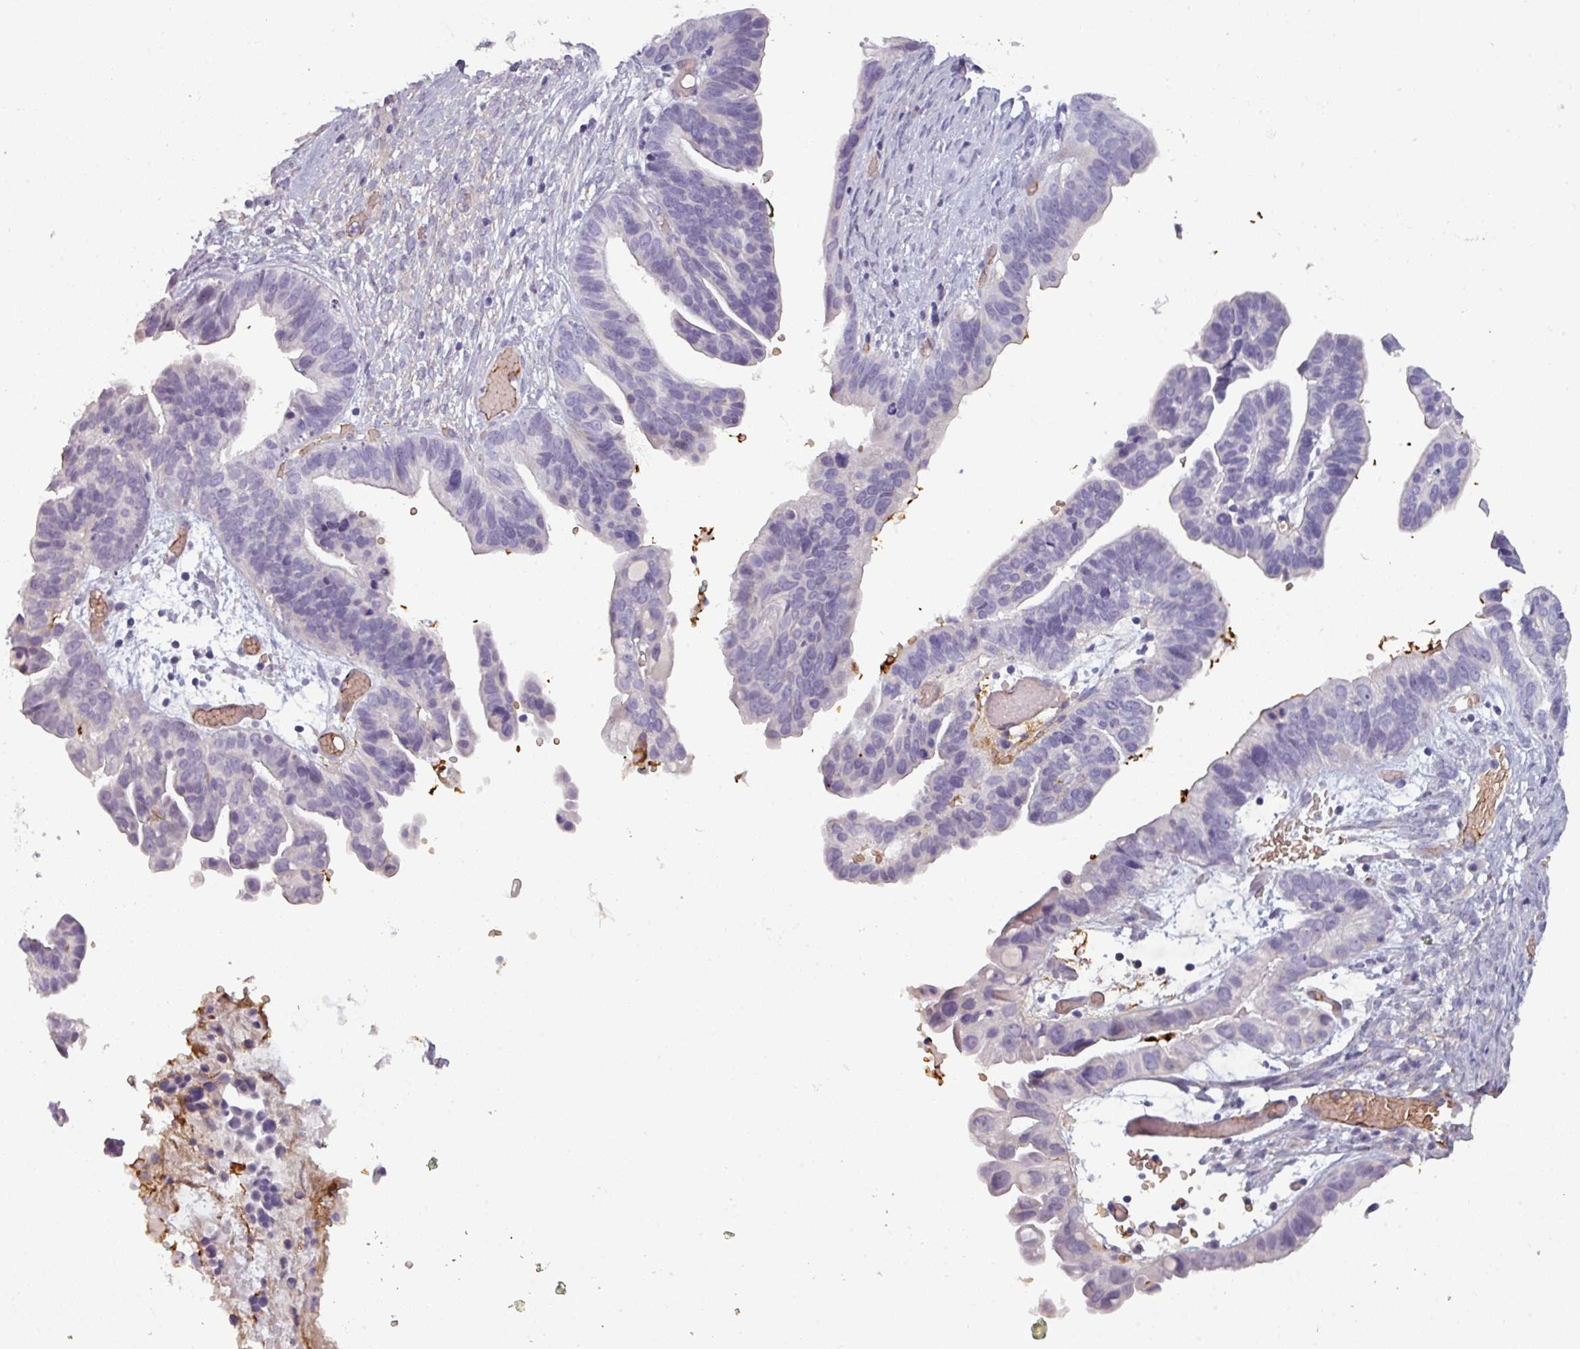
{"staining": {"intensity": "negative", "quantity": "none", "location": "none"}, "tissue": "ovarian cancer", "cell_type": "Tumor cells", "image_type": "cancer", "snomed": [{"axis": "morphology", "description": "Cystadenocarcinoma, serous, NOS"}, {"axis": "topography", "description": "Ovary"}], "caption": "The immunohistochemistry (IHC) photomicrograph has no significant positivity in tumor cells of ovarian serous cystadenocarcinoma tissue.", "gene": "AREL1", "patient": {"sex": "female", "age": 56}}